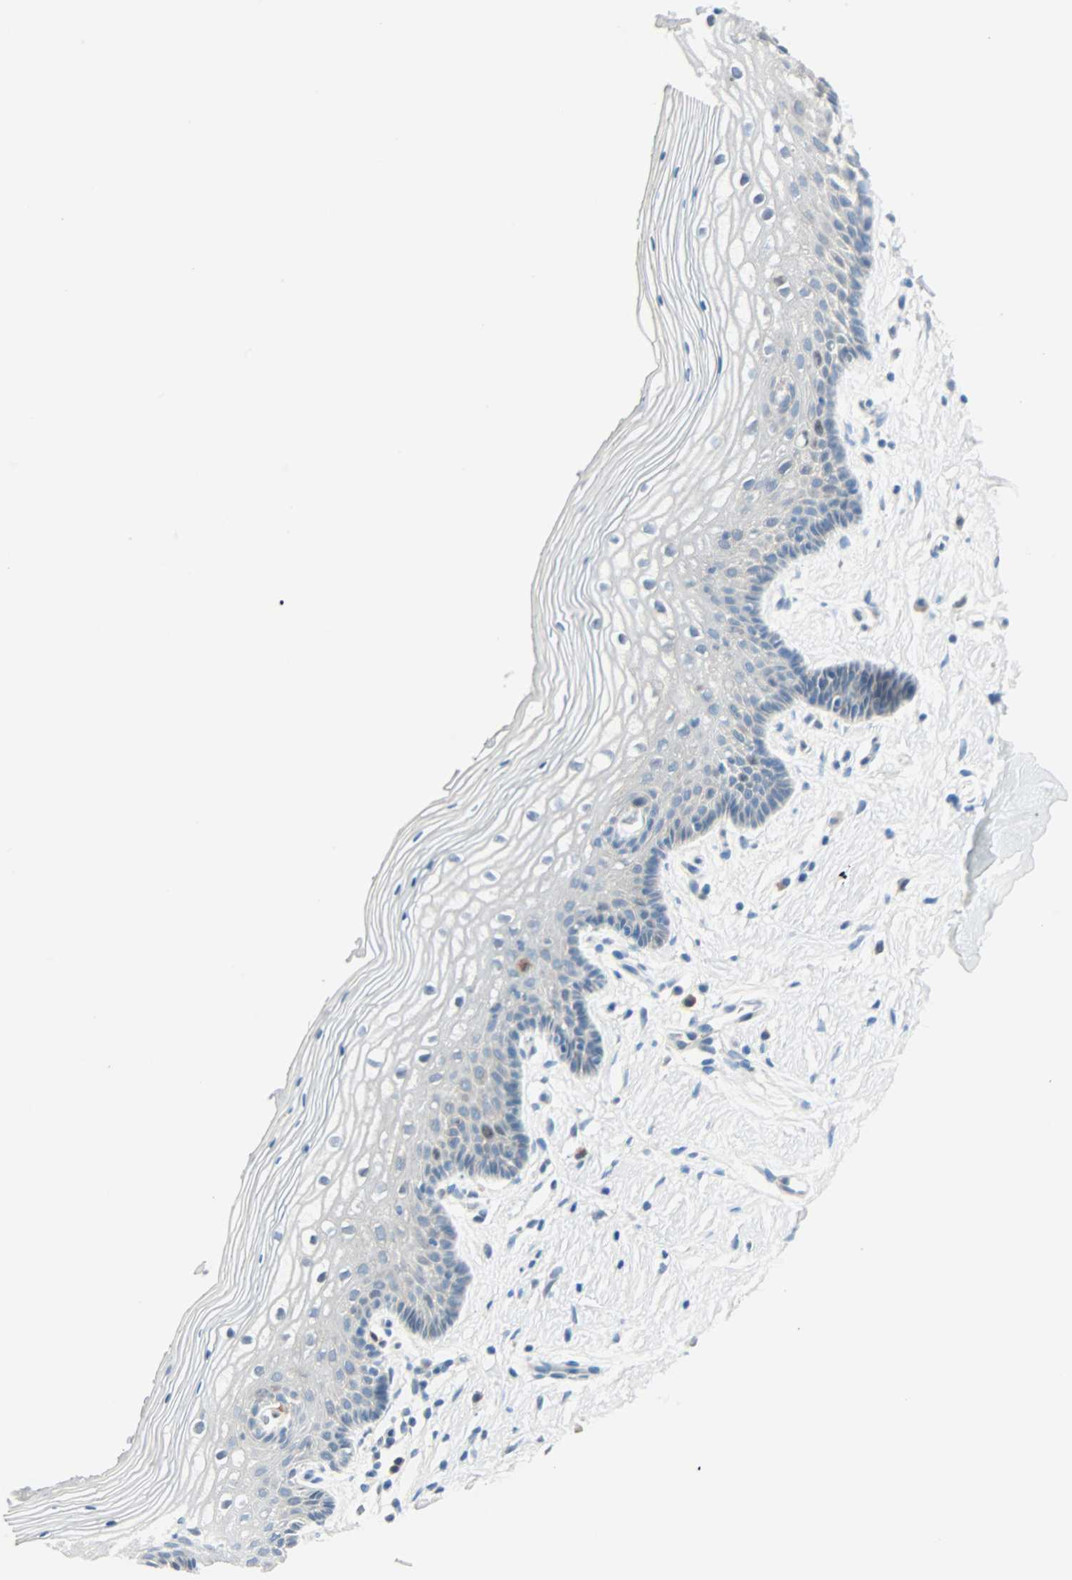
{"staining": {"intensity": "weak", "quantity": "<25%", "location": "nuclear"}, "tissue": "vagina", "cell_type": "Squamous epithelial cells", "image_type": "normal", "snomed": [{"axis": "morphology", "description": "Normal tissue, NOS"}, {"axis": "topography", "description": "Vagina"}], "caption": "Normal vagina was stained to show a protein in brown. There is no significant expression in squamous epithelial cells. The staining is performed using DAB brown chromogen with nuclei counter-stained in using hematoxylin.", "gene": "SMIM8", "patient": {"sex": "female", "age": 46}}